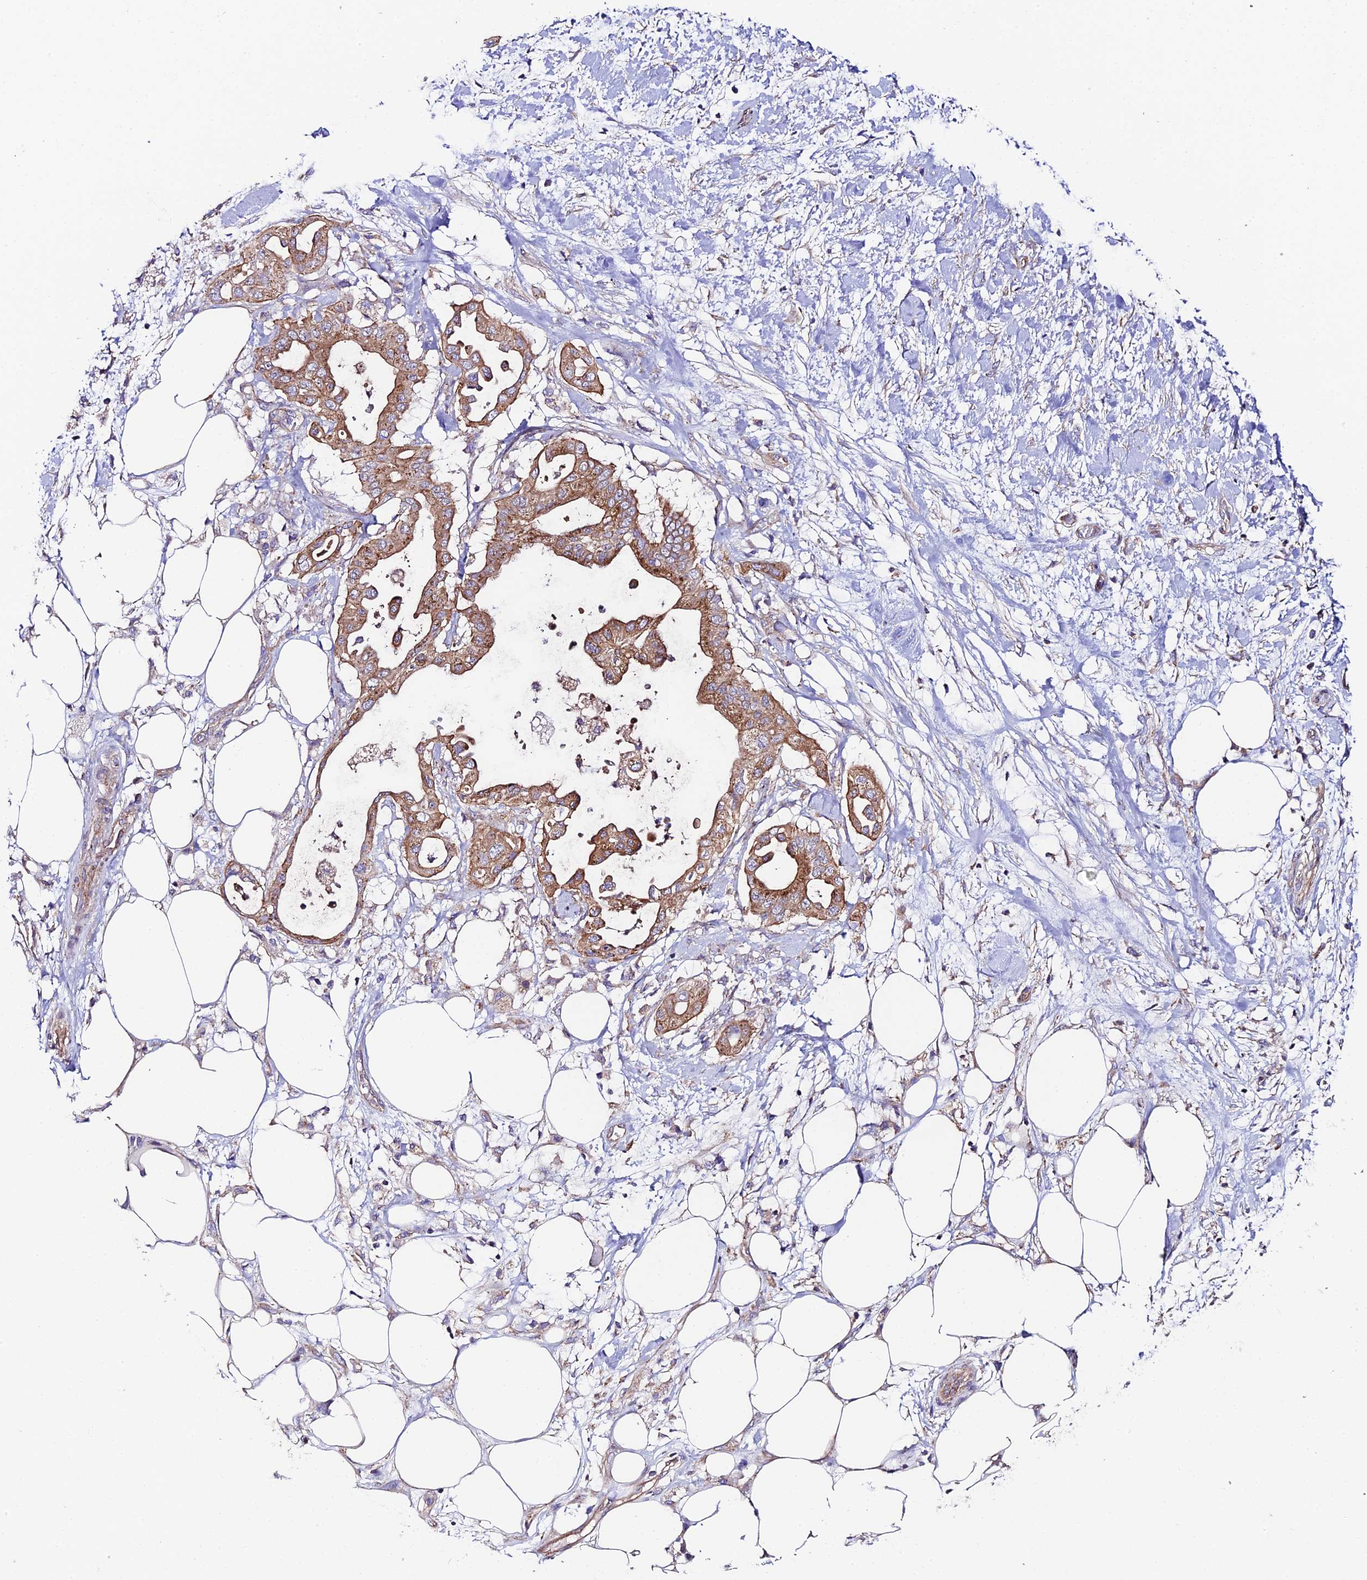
{"staining": {"intensity": "moderate", "quantity": ">75%", "location": "cytoplasmic/membranous"}, "tissue": "pancreatic cancer", "cell_type": "Tumor cells", "image_type": "cancer", "snomed": [{"axis": "morphology", "description": "Adenocarcinoma, NOS"}, {"axis": "topography", "description": "Pancreas"}], "caption": "Immunohistochemical staining of human pancreatic adenocarcinoma shows moderate cytoplasmic/membranous protein expression in approximately >75% of tumor cells.", "gene": "QRFP", "patient": {"sex": "male", "age": 68}}